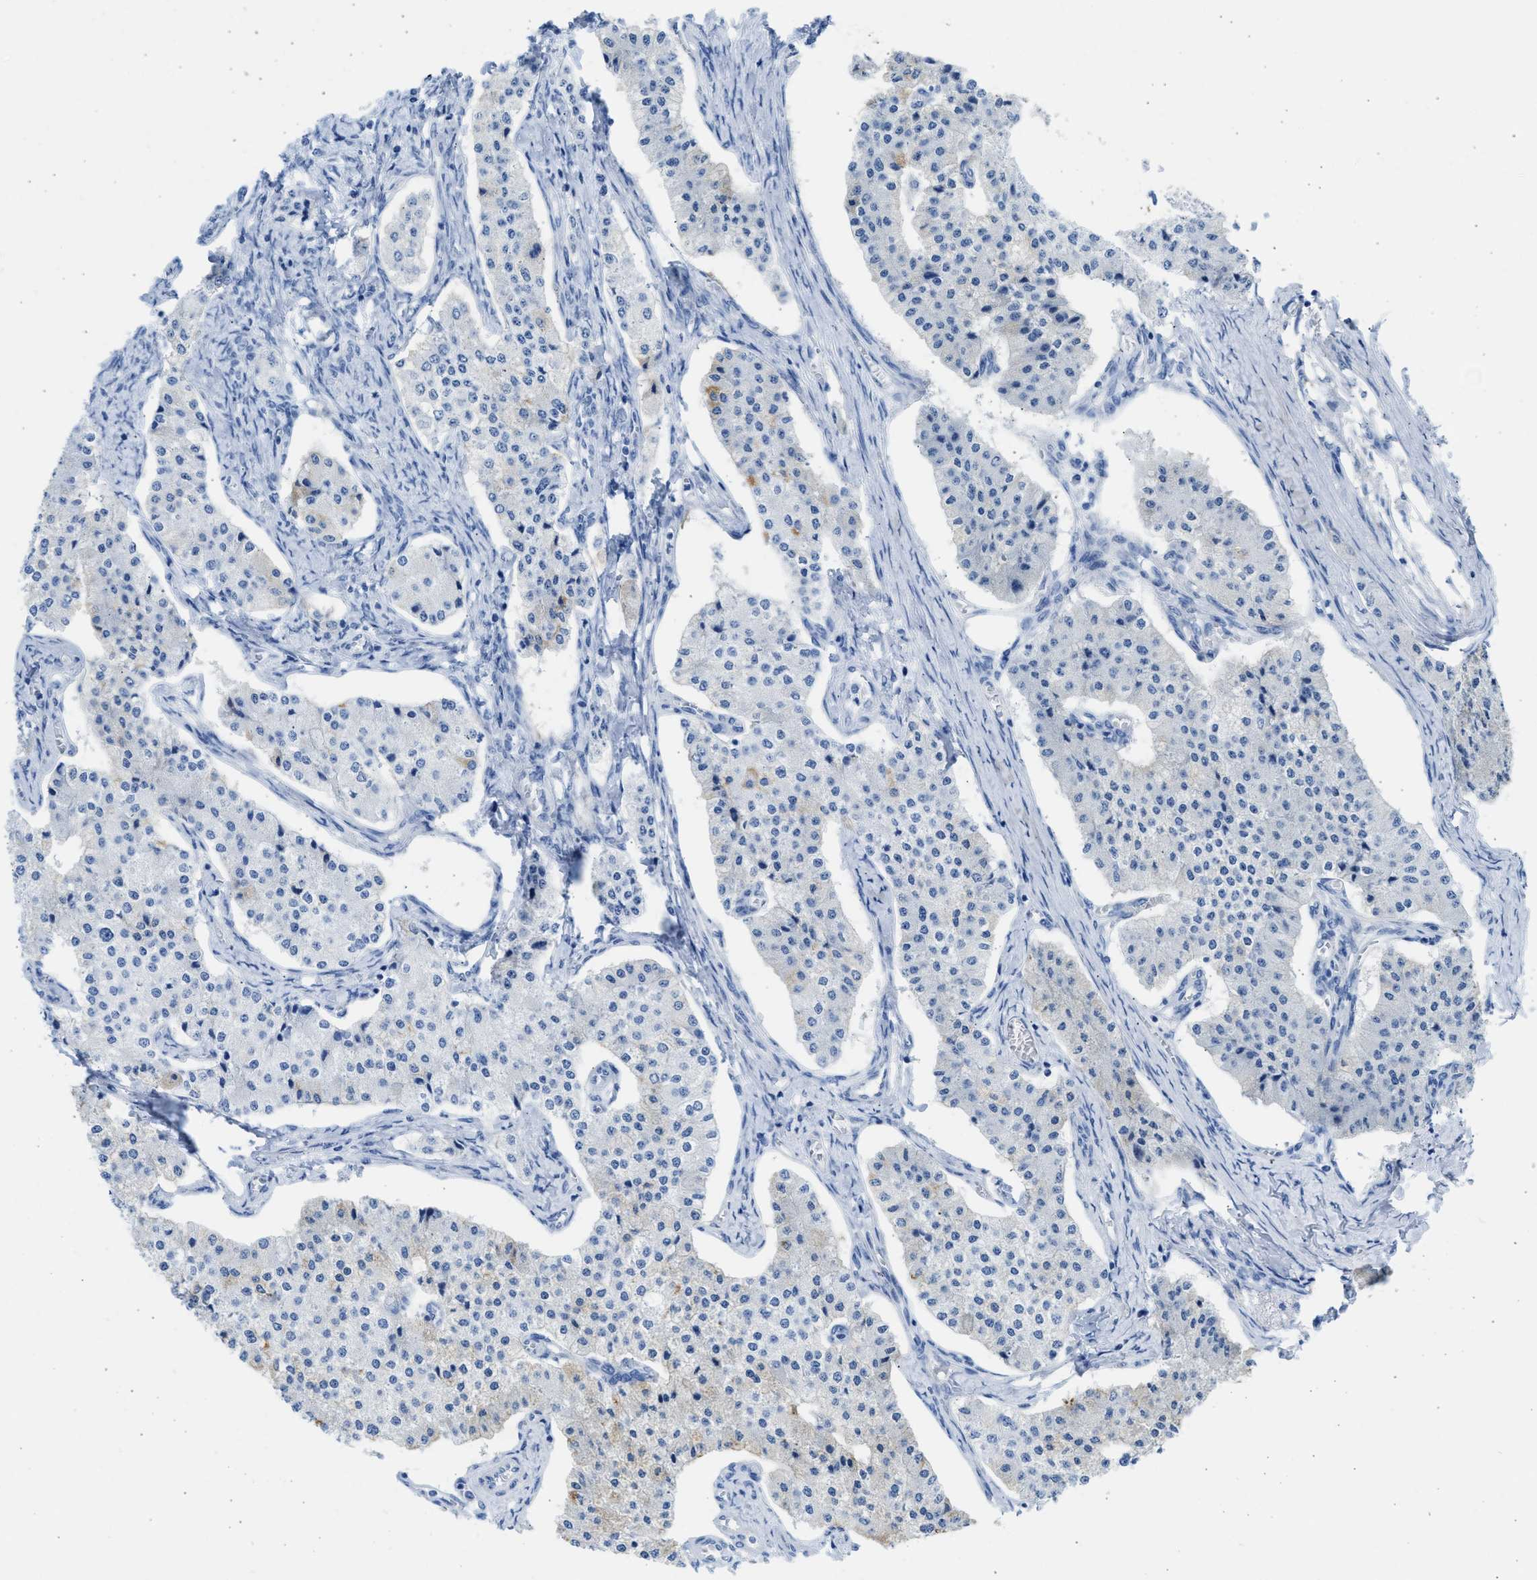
{"staining": {"intensity": "weak", "quantity": "<25%", "location": "cytoplasmic/membranous"}, "tissue": "carcinoid", "cell_type": "Tumor cells", "image_type": "cancer", "snomed": [{"axis": "morphology", "description": "Carcinoid, malignant, NOS"}, {"axis": "topography", "description": "Colon"}], "caption": "Image shows no protein staining in tumor cells of carcinoid (malignant) tissue.", "gene": "SPATA3", "patient": {"sex": "female", "age": 52}}